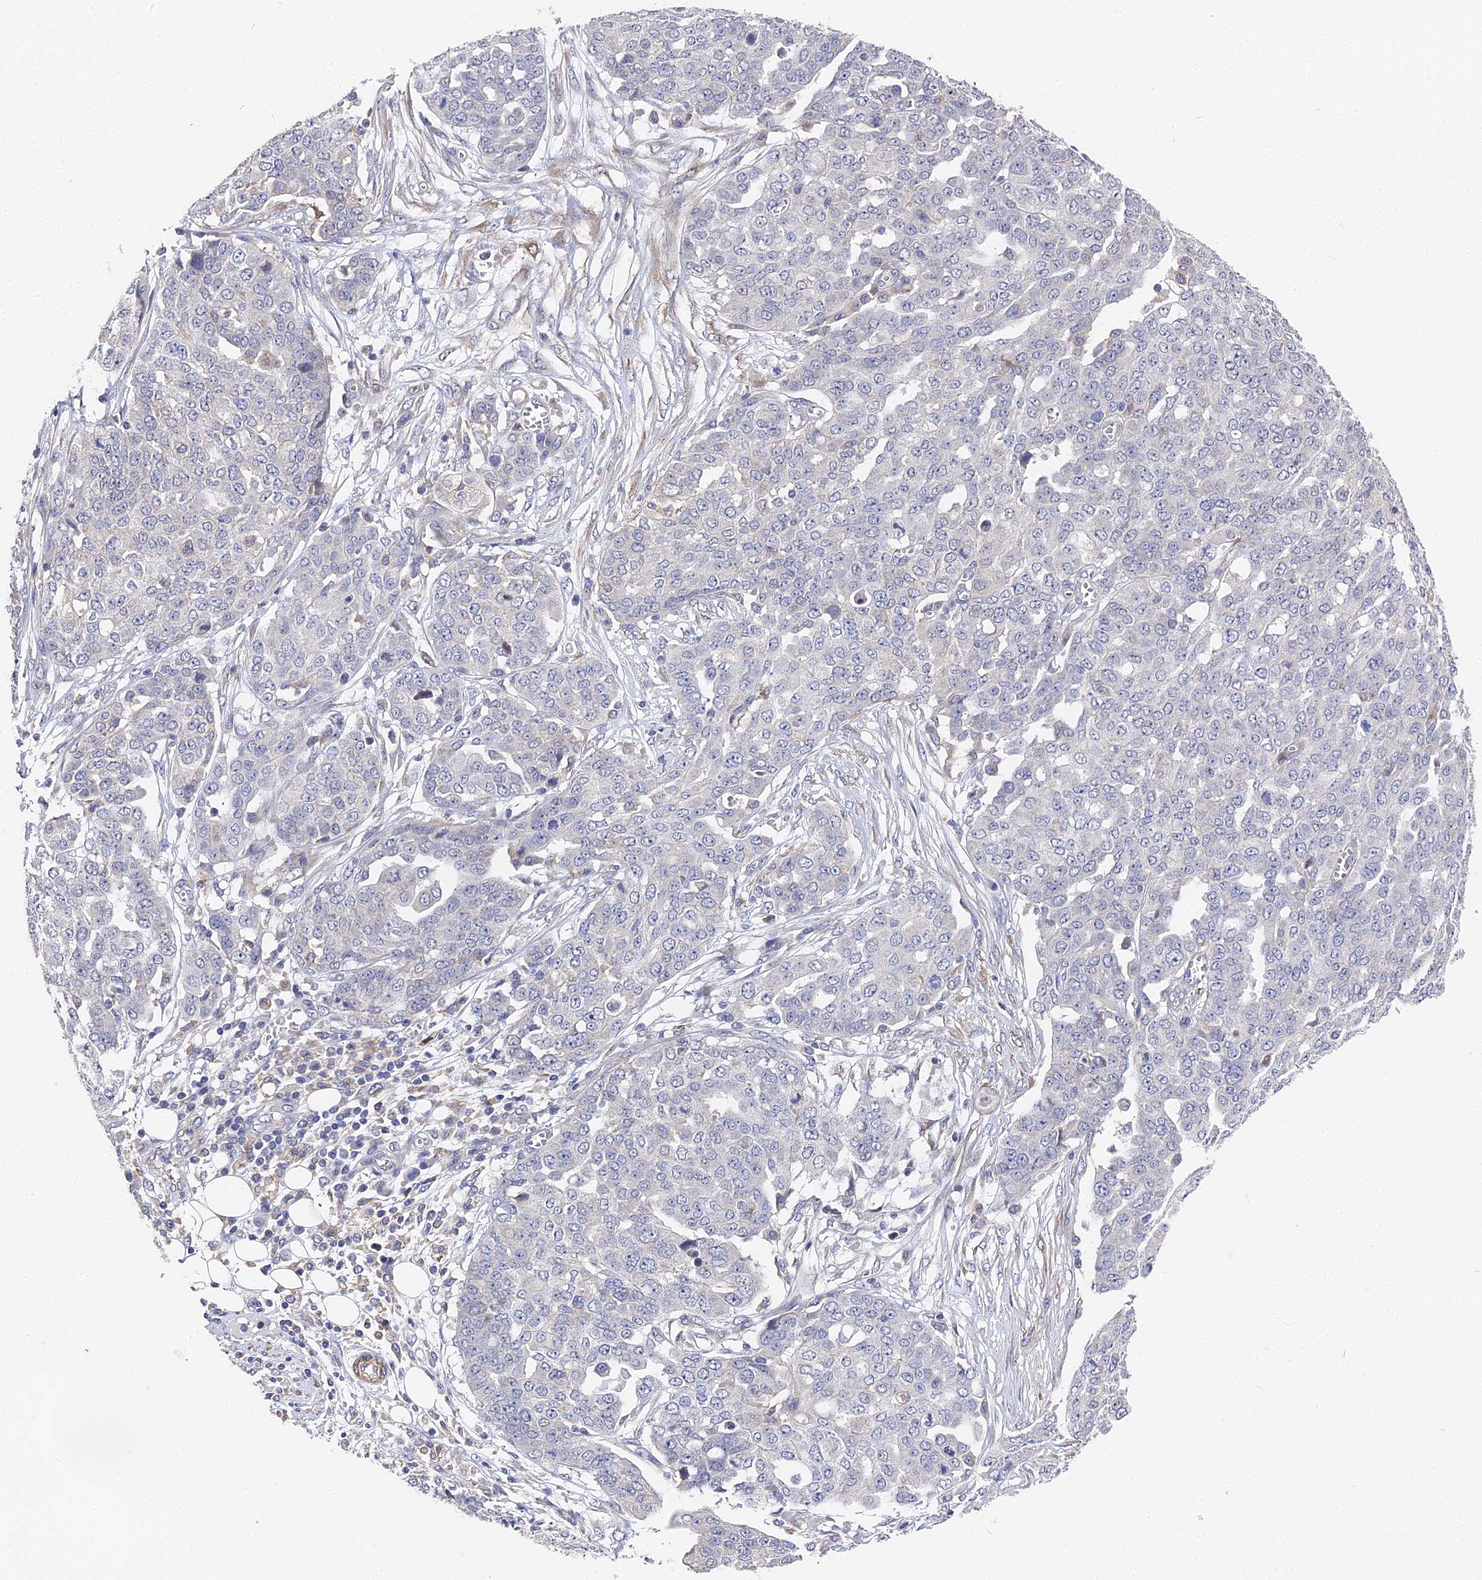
{"staining": {"intensity": "negative", "quantity": "none", "location": "none"}, "tissue": "ovarian cancer", "cell_type": "Tumor cells", "image_type": "cancer", "snomed": [{"axis": "morphology", "description": "Cystadenocarcinoma, serous, NOS"}, {"axis": "topography", "description": "Soft tissue"}, {"axis": "topography", "description": "Ovary"}], "caption": "High magnification brightfield microscopy of ovarian cancer stained with DAB (brown) and counterstained with hematoxylin (blue): tumor cells show no significant expression.", "gene": "CCDC113", "patient": {"sex": "female", "age": 57}}